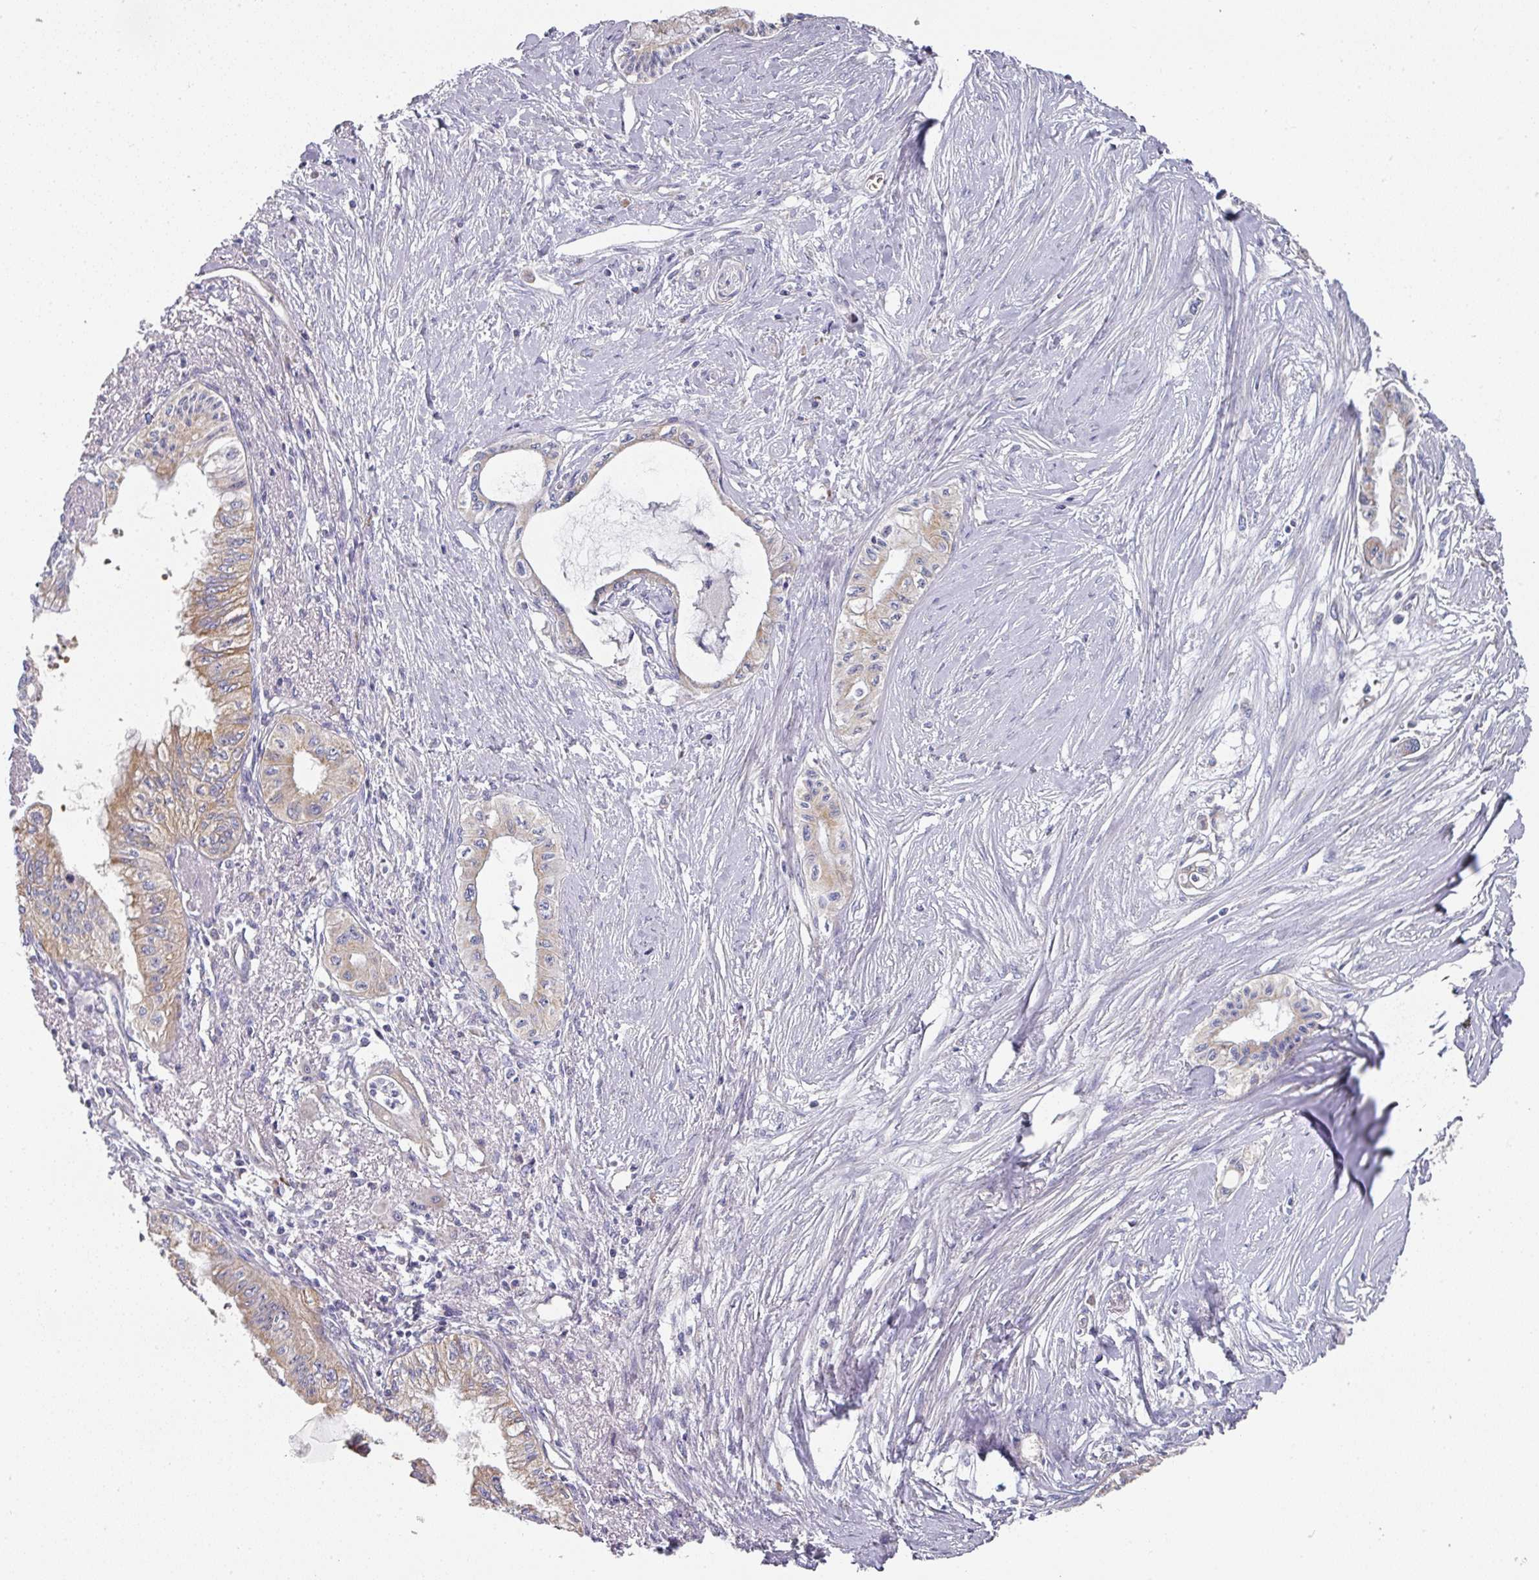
{"staining": {"intensity": "moderate", "quantity": "25%-75%", "location": "cytoplasmic/membranous"}, "tissue": "pancreatic cancer", "cell_type": "Tumor cells", "image_type": "cancer", "snomed": [{"axis": "morphology", "description": "Adenocarcinoma, NOS"}, {"axis": "topography", "description": "Pancreas"}], "caption": "High-power microscopy captured an immunohistochemistry photomicrograph of pancreatic cancer (adenocarcinoma), revealing moderate cytoplasmic/membranous positivity in approximately 25%-75% of tumor cells.", "gene": "PYROXD2", "patient": {"sex": "male", "age": 71}}